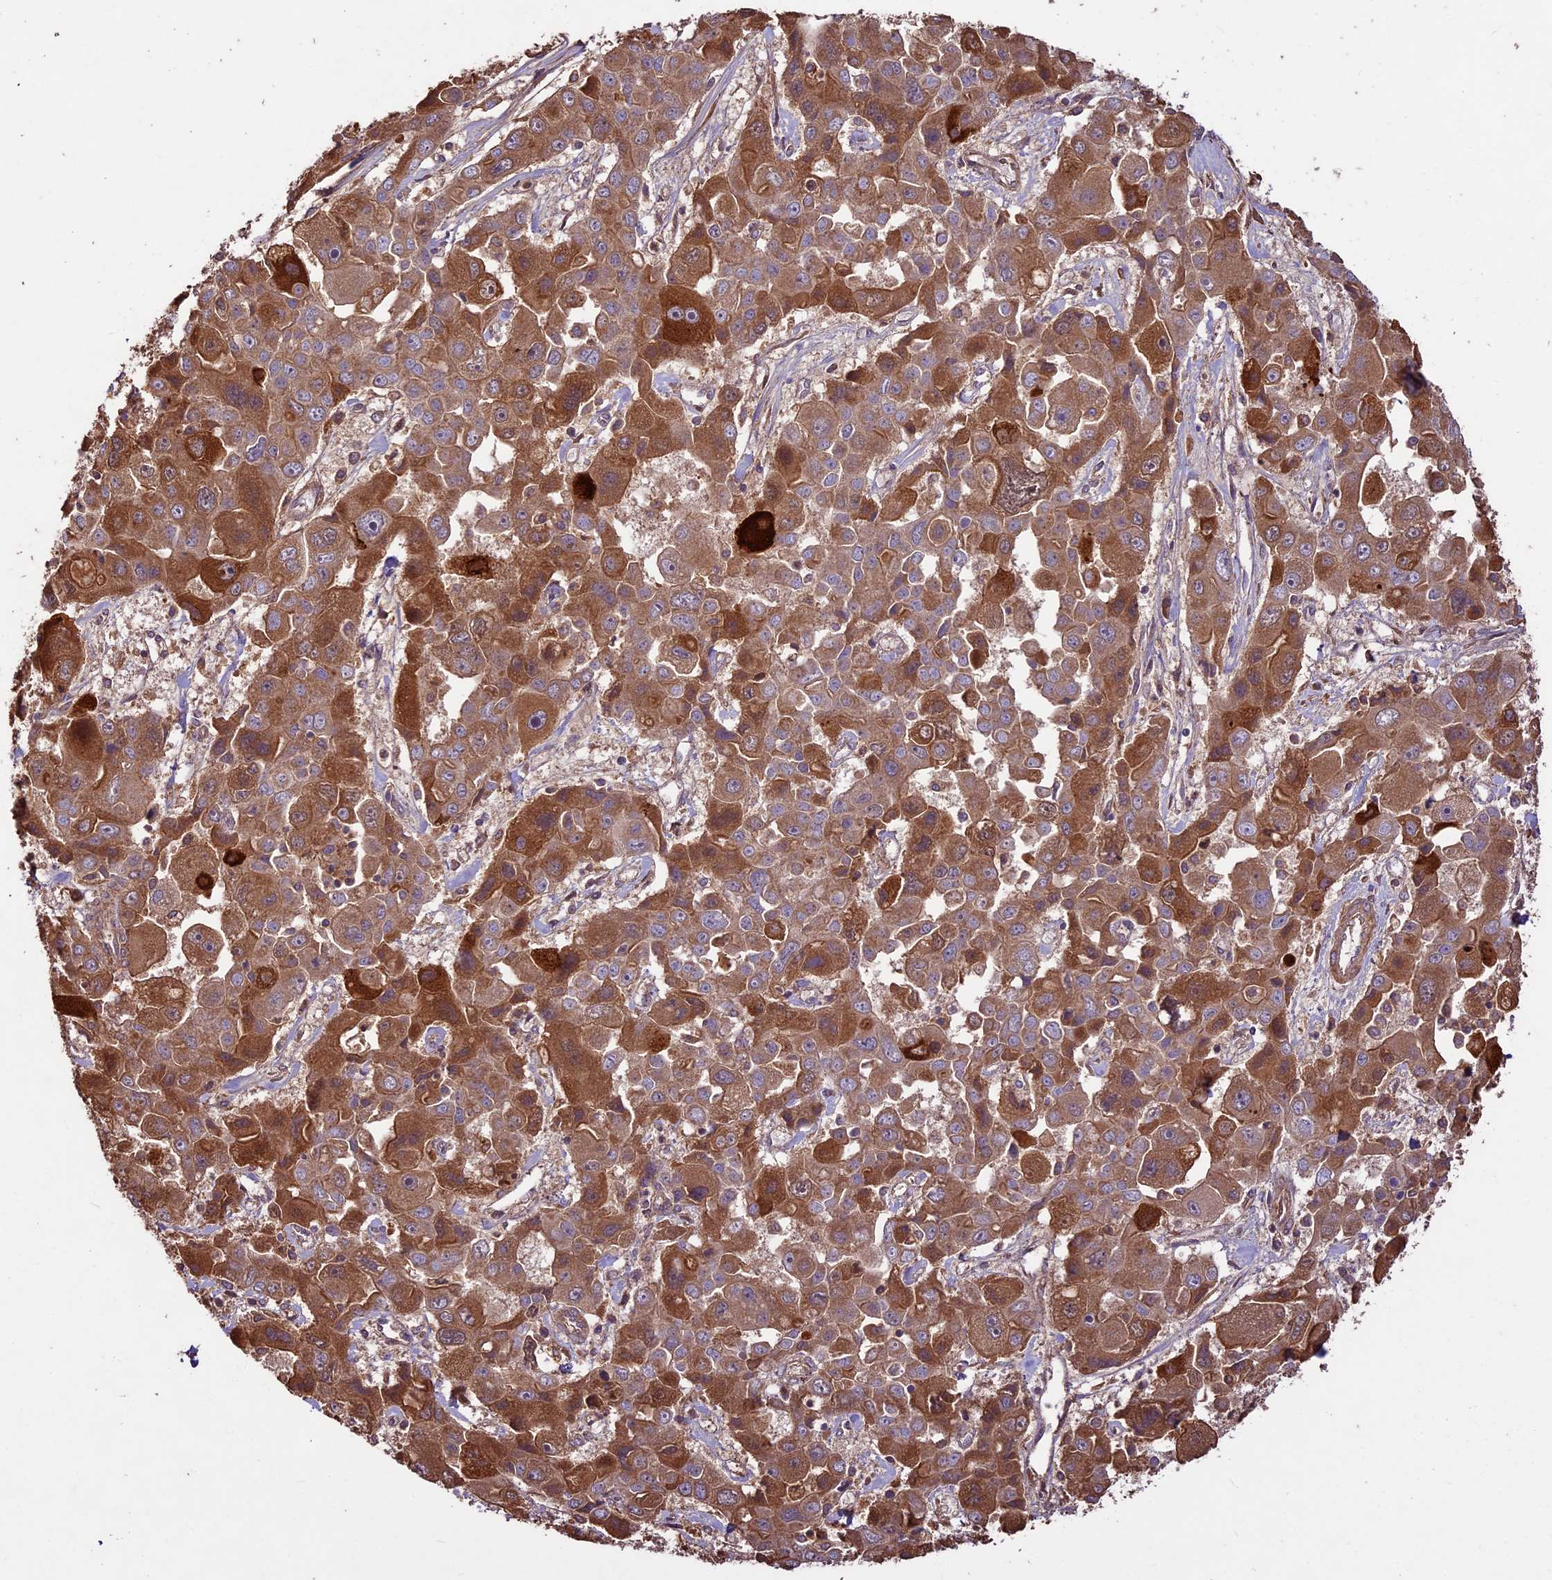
{"staining": {"intensity": "moderate", "quantity": ">75%", "location": "cytoplasmic/membranous"}, "tissue": "liver cancer", "cell_type": "Tumor cells", "image_type": "cancer", "snomed": [{"axis": "morphology", "description": "Cholangiocarcinoma"}, {"axis": "topography", "description": "Liver"}], "caption": "This micrograph reveals immunohistochemistry staining of human liver cholangiocarcinoma, with medium moderate cytoplasmic/membranous staining in about >75% of tumor cells.", "gene": "CRLF1", "patient": {"sex": "male", "age": 67}}